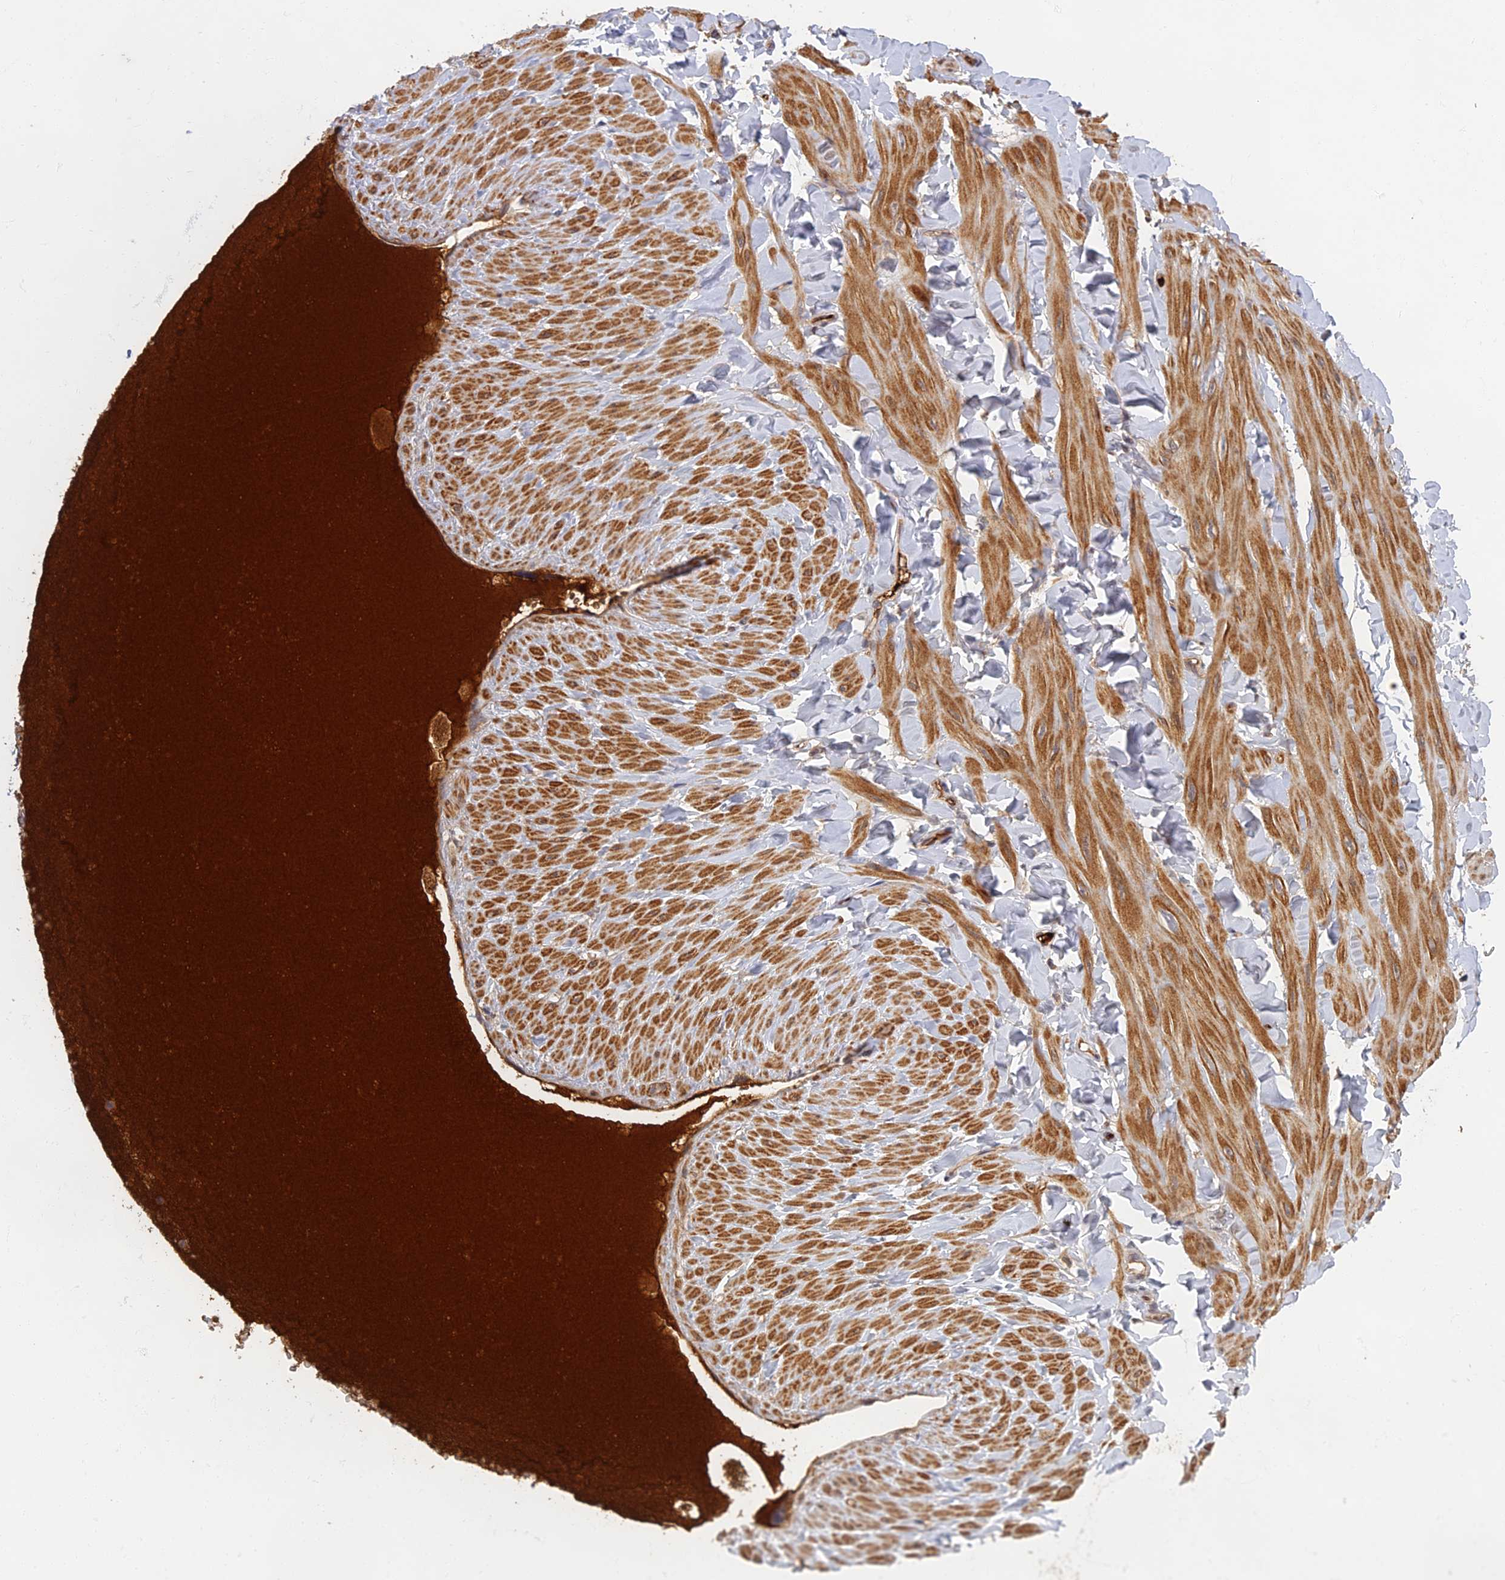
{"staining": {"intensity": "negative", "quantity": "none", "location": "none"}, "tissue": "adipose tissue", "cell_type": "Adipocytes", "image_type": "normal", "snomed": [{"axis": "morphology", "description": "Normal tissue, NOS"}, {"axis": "topography", "description": "Adipose tissue"}, {"axis": "topography", "description": "Vascular tissue"}, {"axis": "topography", "description": "Peripheral nerve tissue"}], "caption": "DAB immunohistochemical staining of normal human adipose tissue shows no significant staining in adipocytes.", "gene": "EARS2", "patient": {"sex": "male", "age": 25}}